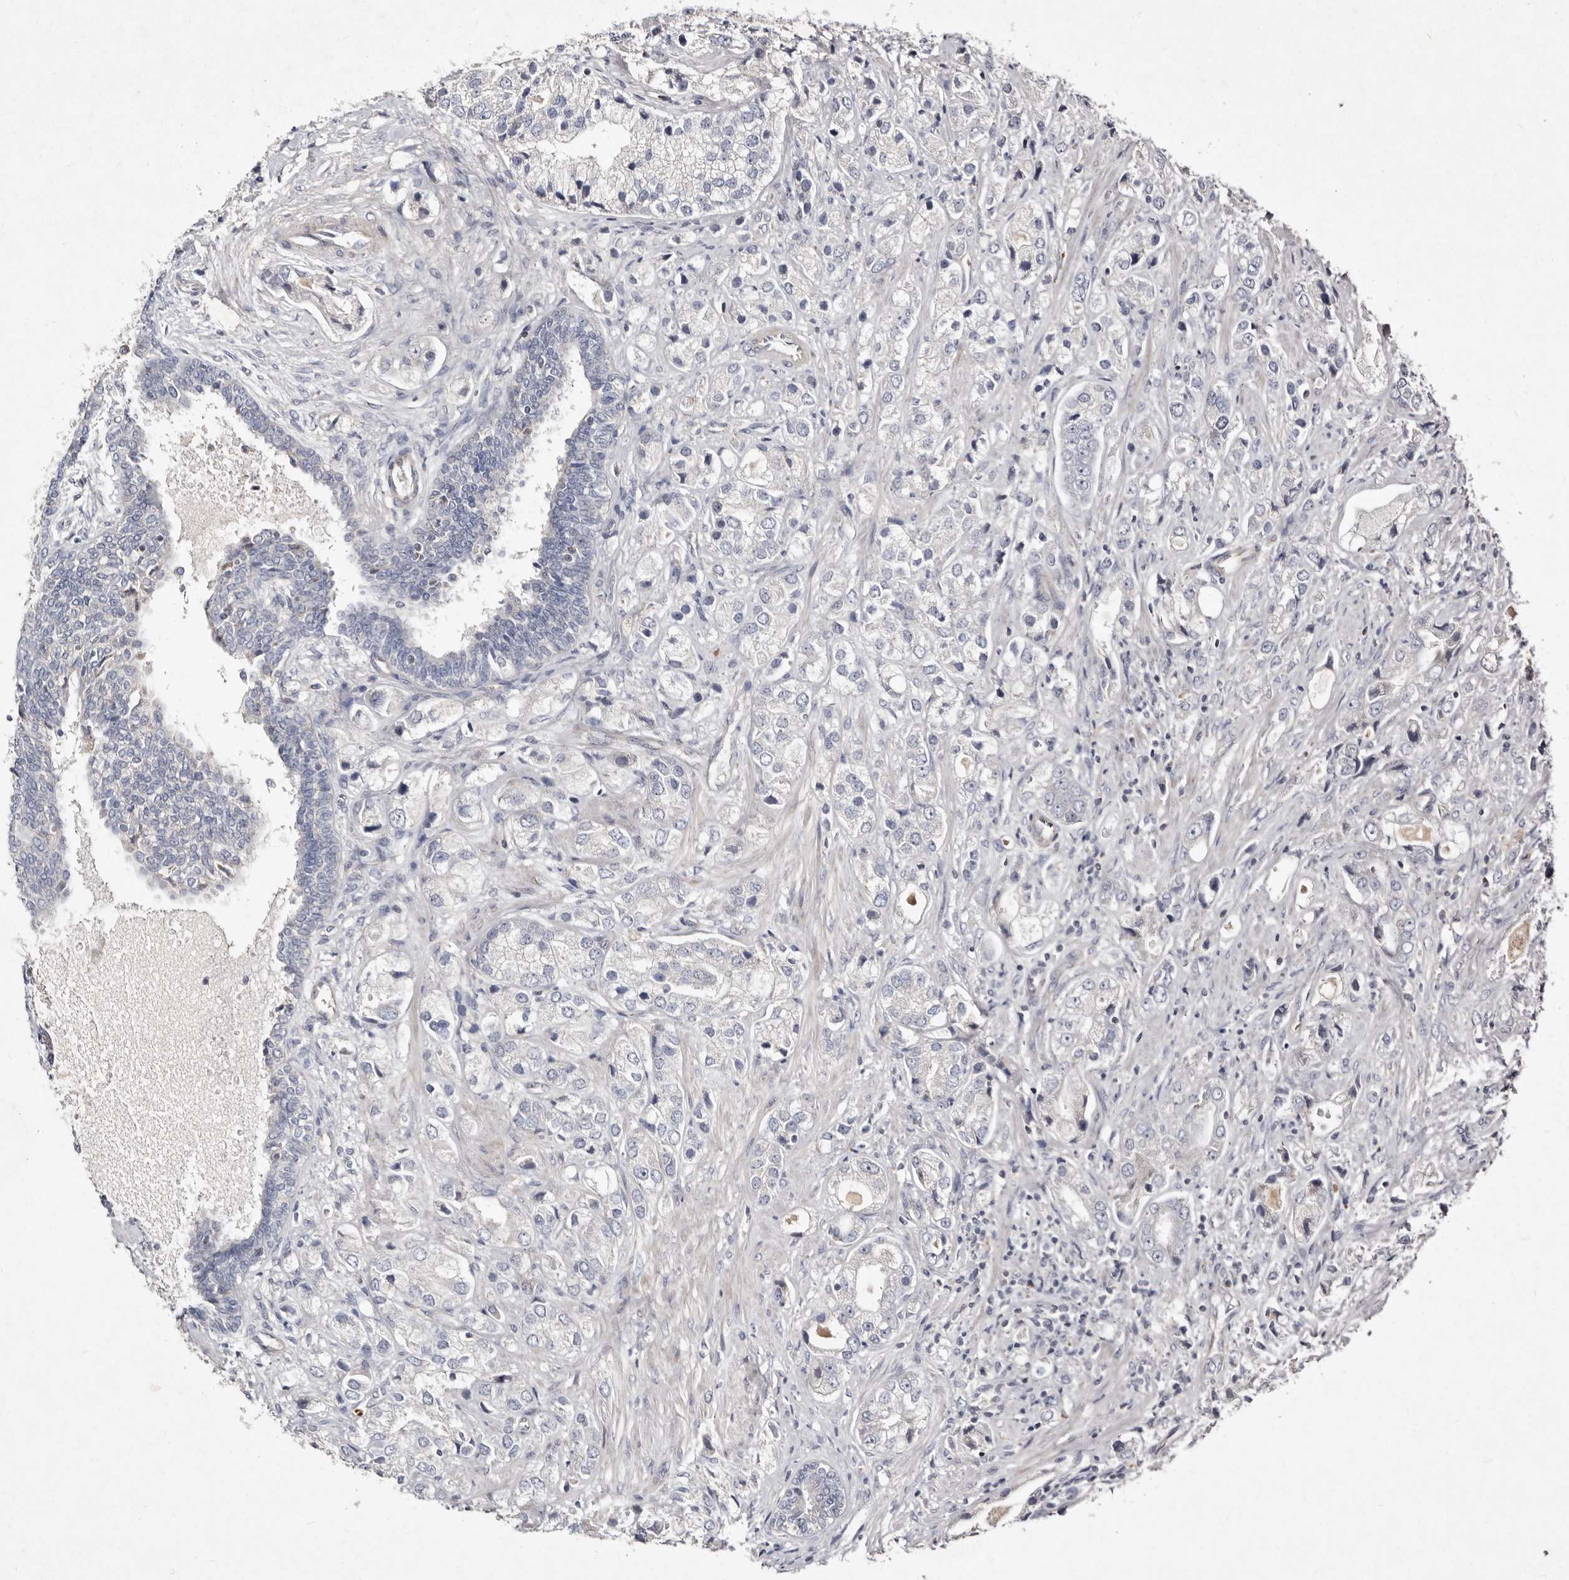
{"staining": {"intensity": "negative", "quantity": "none", "location": "none"}, "tissue": "prostate cancer", "cell_type": "Tumor cells", "image_type": "cancer", "snomed": [{"axis": "morphology", "description": "Adenocarcinoma, High grade"}, {"axis": "topography", "description": "Prostate"}], "caption": "High power microscopy photomicrograph of an immunohistochemistry (IHC) photomicrograph of prostate cancer, revealing no significant positivity in tumor cells.", "gene": "SLC25A20", "patient": {"sex": "male", "age": 50}}